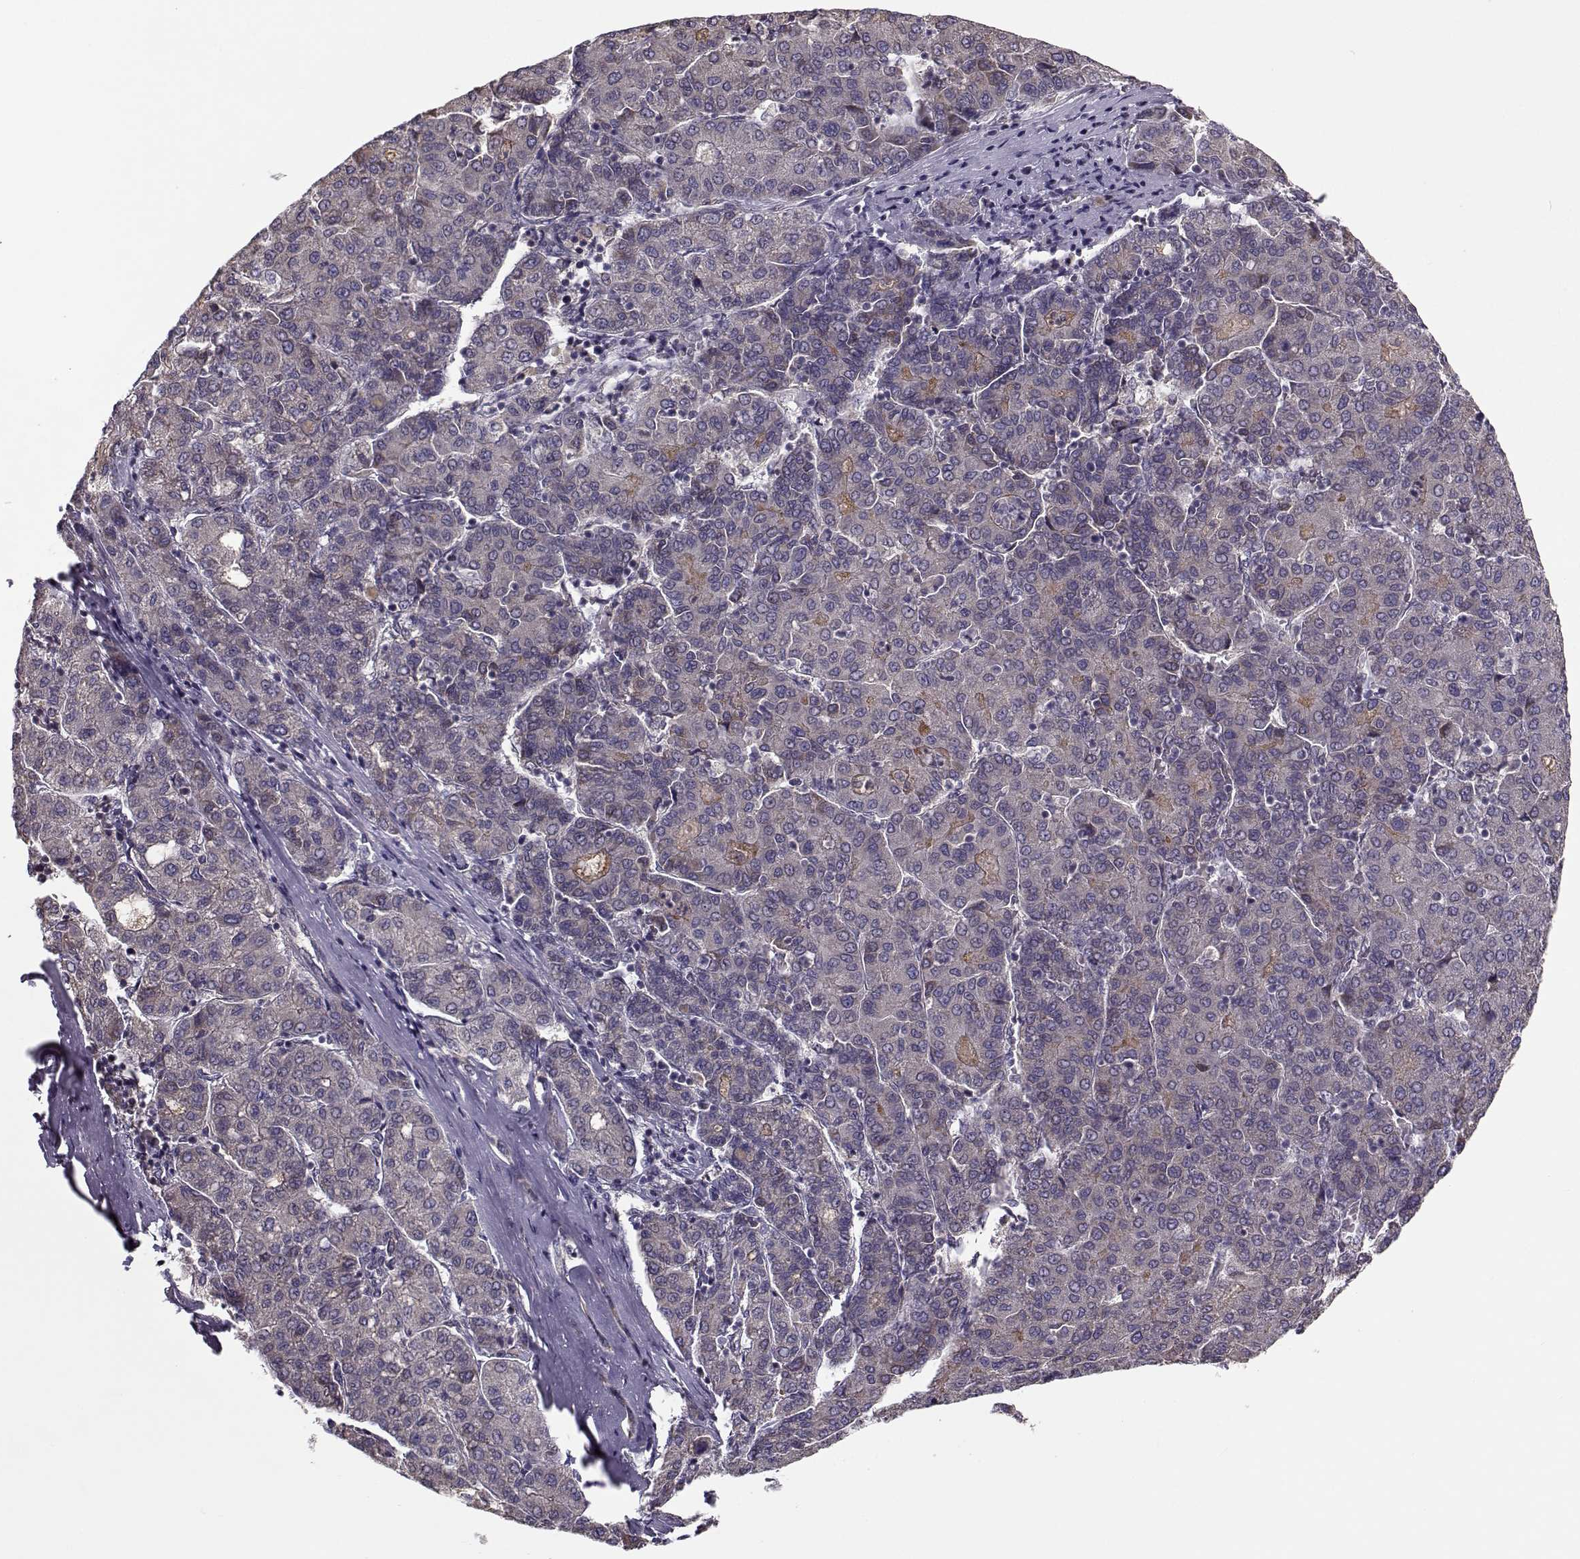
{"staining": {"intensity": "negative", "quantity": "none", "location": "none"}, "tissue": "liver cancer", "cell_type": "Tumor cells", "image_type": "cancer", "snomed": [{"axis": "morphology", "description": "Carcinoma, Hepatocellular, NOS"}, {"axis": "topography", "description": "Liver"}], "caption": "High power microscopy micrograph of an immunohistochemistry (IHC) photomicrograph of liver cancer (hepatocellular carcinoma), revealing no significant positivity in tumor cells.", "gene": "ENTPD8", "patient": {"sex": "male", "age": 65}}